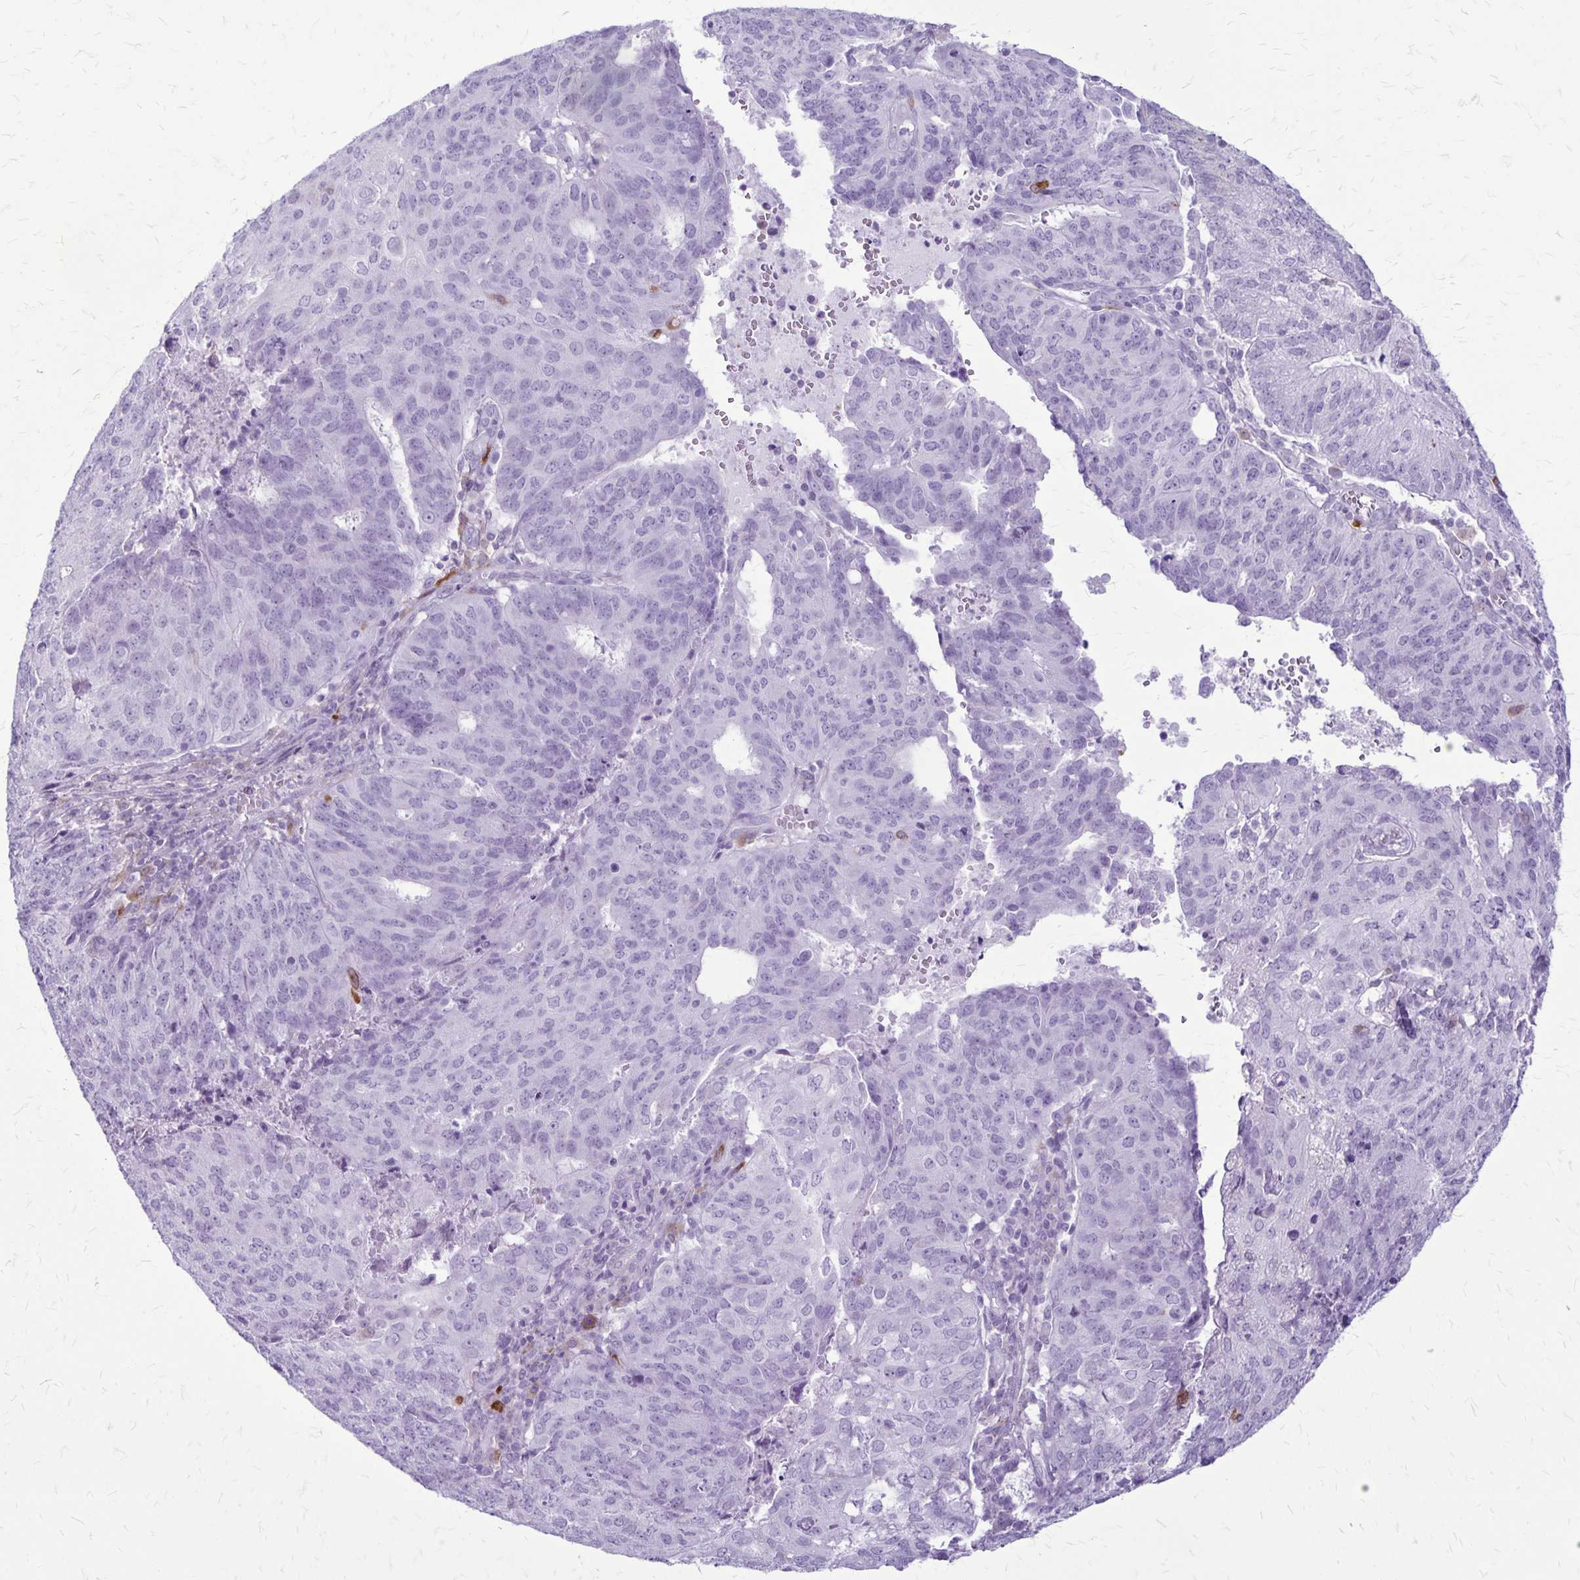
{"staining": {"intensity": "negative", "quantity": "none", "location": "none"}, "tissue": "endometrial cancer", "cell_type": "Tumor cells", "image_type": "cancer", "snomed": [{"axis": "morphology", "description": "Adenocarcinoma, NOS"}, {"axis": "topography", "description": "Endometrium"}], "caption": "Image shows no significant protein expression in tumor cells of endometrial adenocarcinoma. (Stains: DAB (3,3'-diaminobenzidine) immunohistochemistry with hematoxylin counter stain, Microscopy: brightfield microscopy at high magnification).", "gene": "RTN1", "patient": {"sex": "female", "age": 82}}